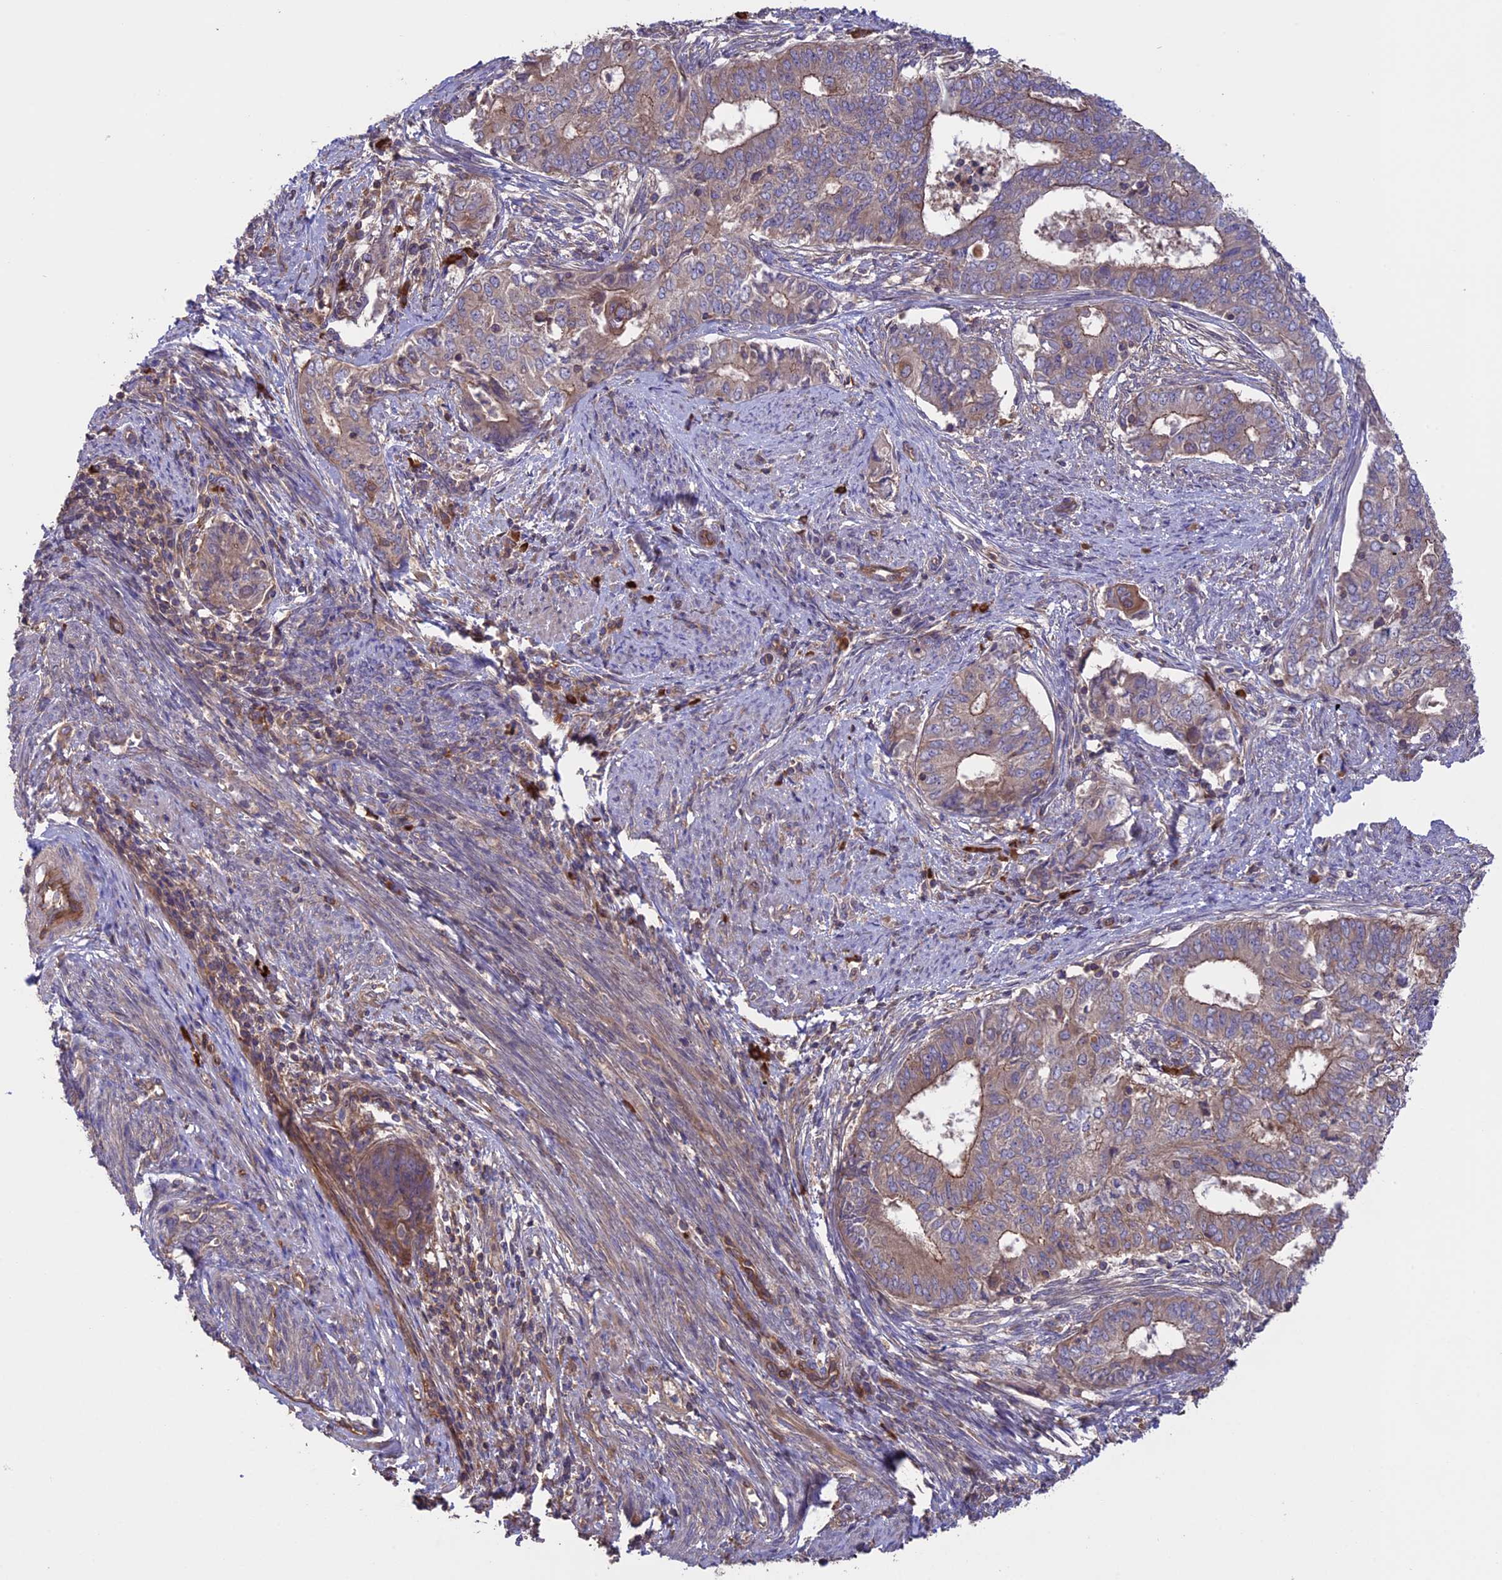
{"staining": {"intensity": "moderate", "quantity": "25%-75%", "location": "cytoplasmic/membranous"}, "tissue": "endometrial cancer", "cell_type": "Tumor cells", "image_type": "cancer", "snomed": [{"axis": "morphology", "description": "Adenocarcinoma, NOS"}, {"axis": "topography", "description": "Endometrium"}], "caption": "This micrograph reveals endometrial adenocarcinoma stained with IHC to label a protein in brown. The cytoplasmic/membranous of tumor cells show moderate positivity for the protein. Nuclei are counter-stained blue.", "gene": "GAS8", "patient": {"sex": "female", "age": 62}}